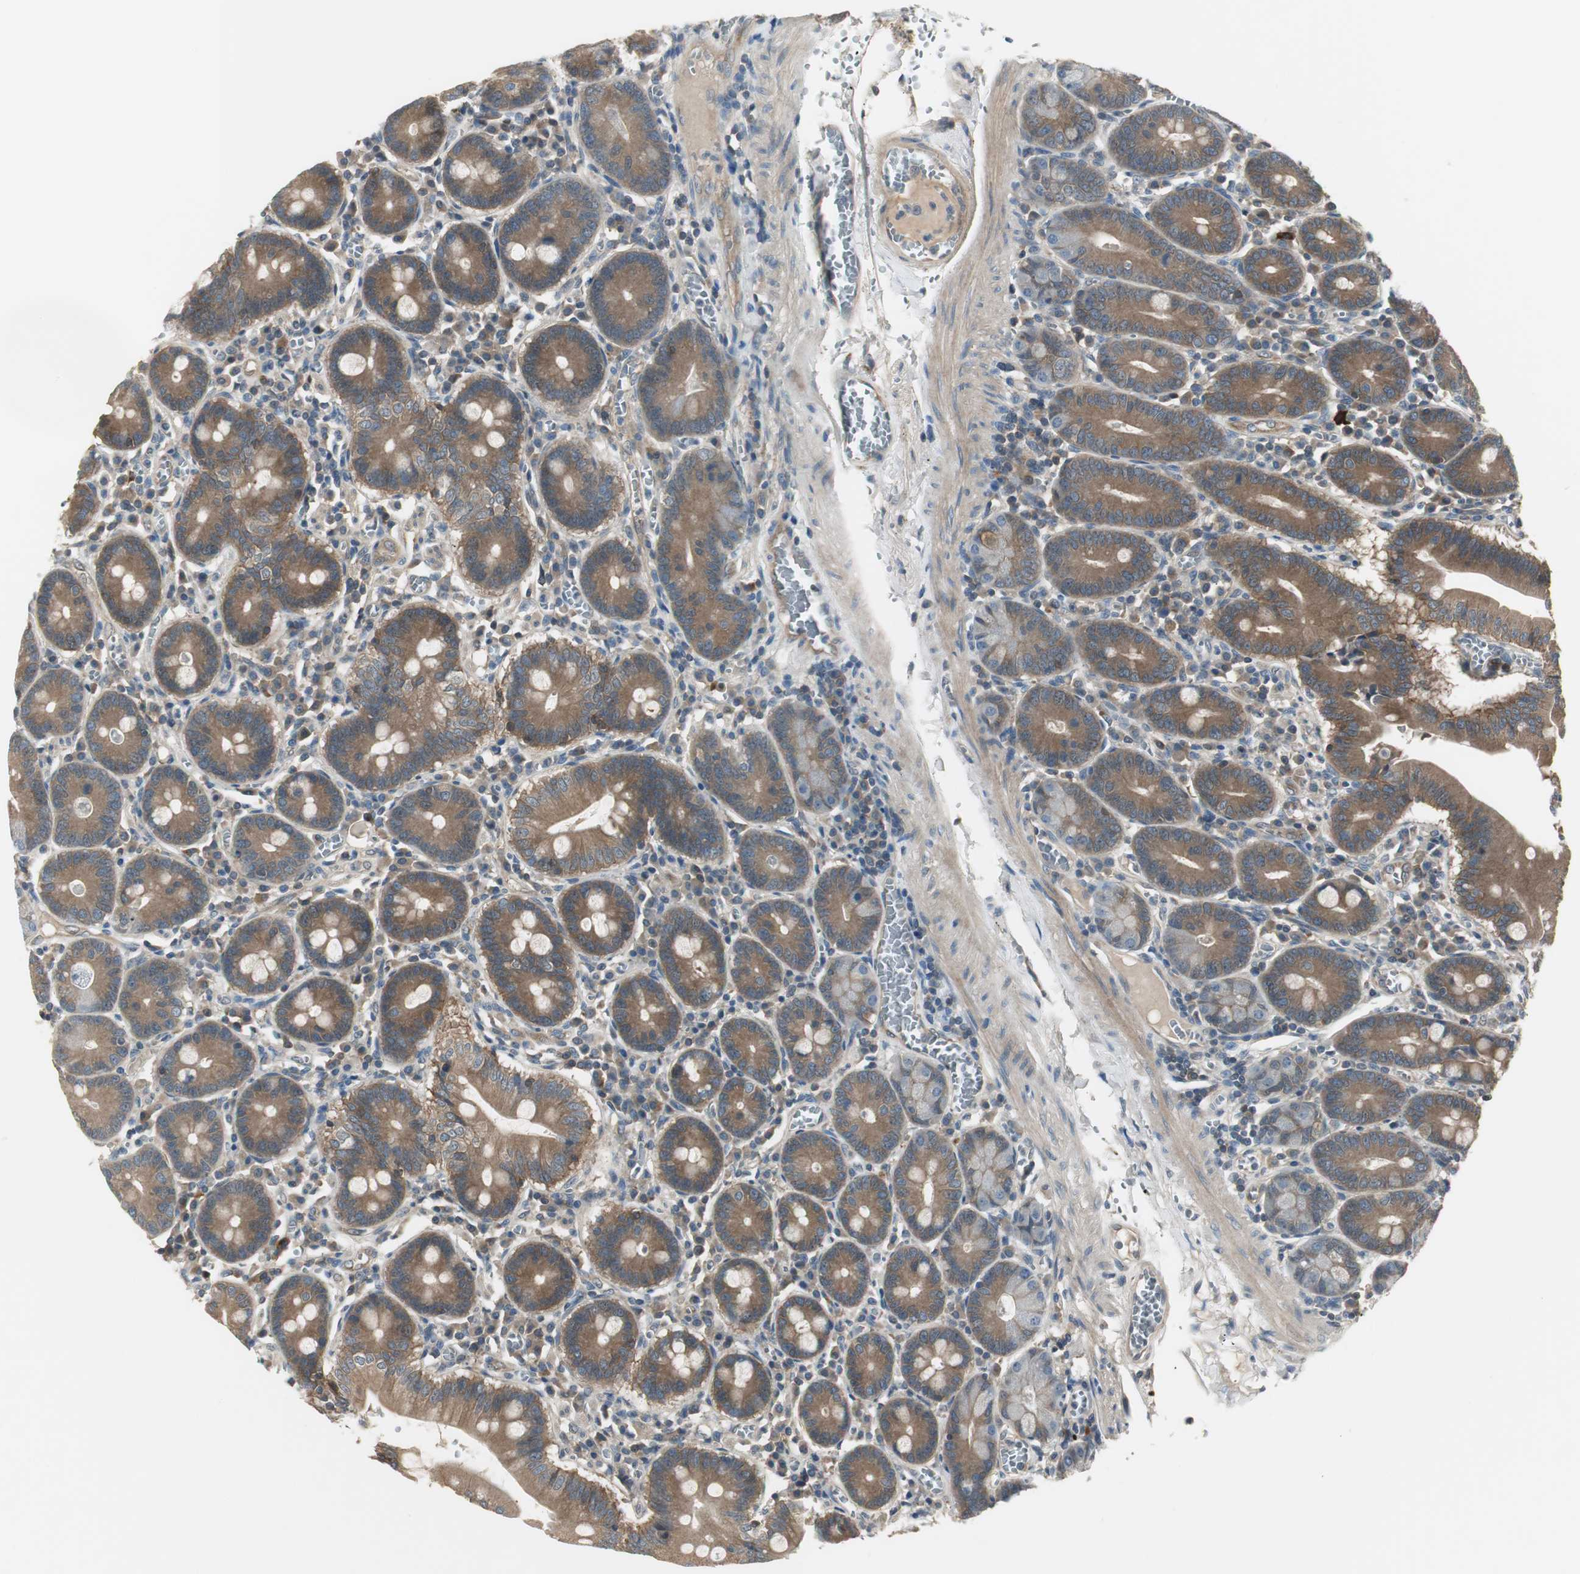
{"staining": {"intensity": "strong", "quantity": ">75%", "location": "cytoplasmic/membranous"}, "tissue": "small intestine", "cell_type": "Glandular cells", "image_type": "normal", "snomed": [{"axis": "morphology", "description": "Normal tissue, NOS"}, {"axis": "topography", "description": "Small intestine"}], "caption": "A high amount of strong cytoplasmic/membranous expression is present in about >75% of glandular cells in benign small intestine.", "gene": "PRKAA1", "patient": {"sex": "male", "age": 71}}